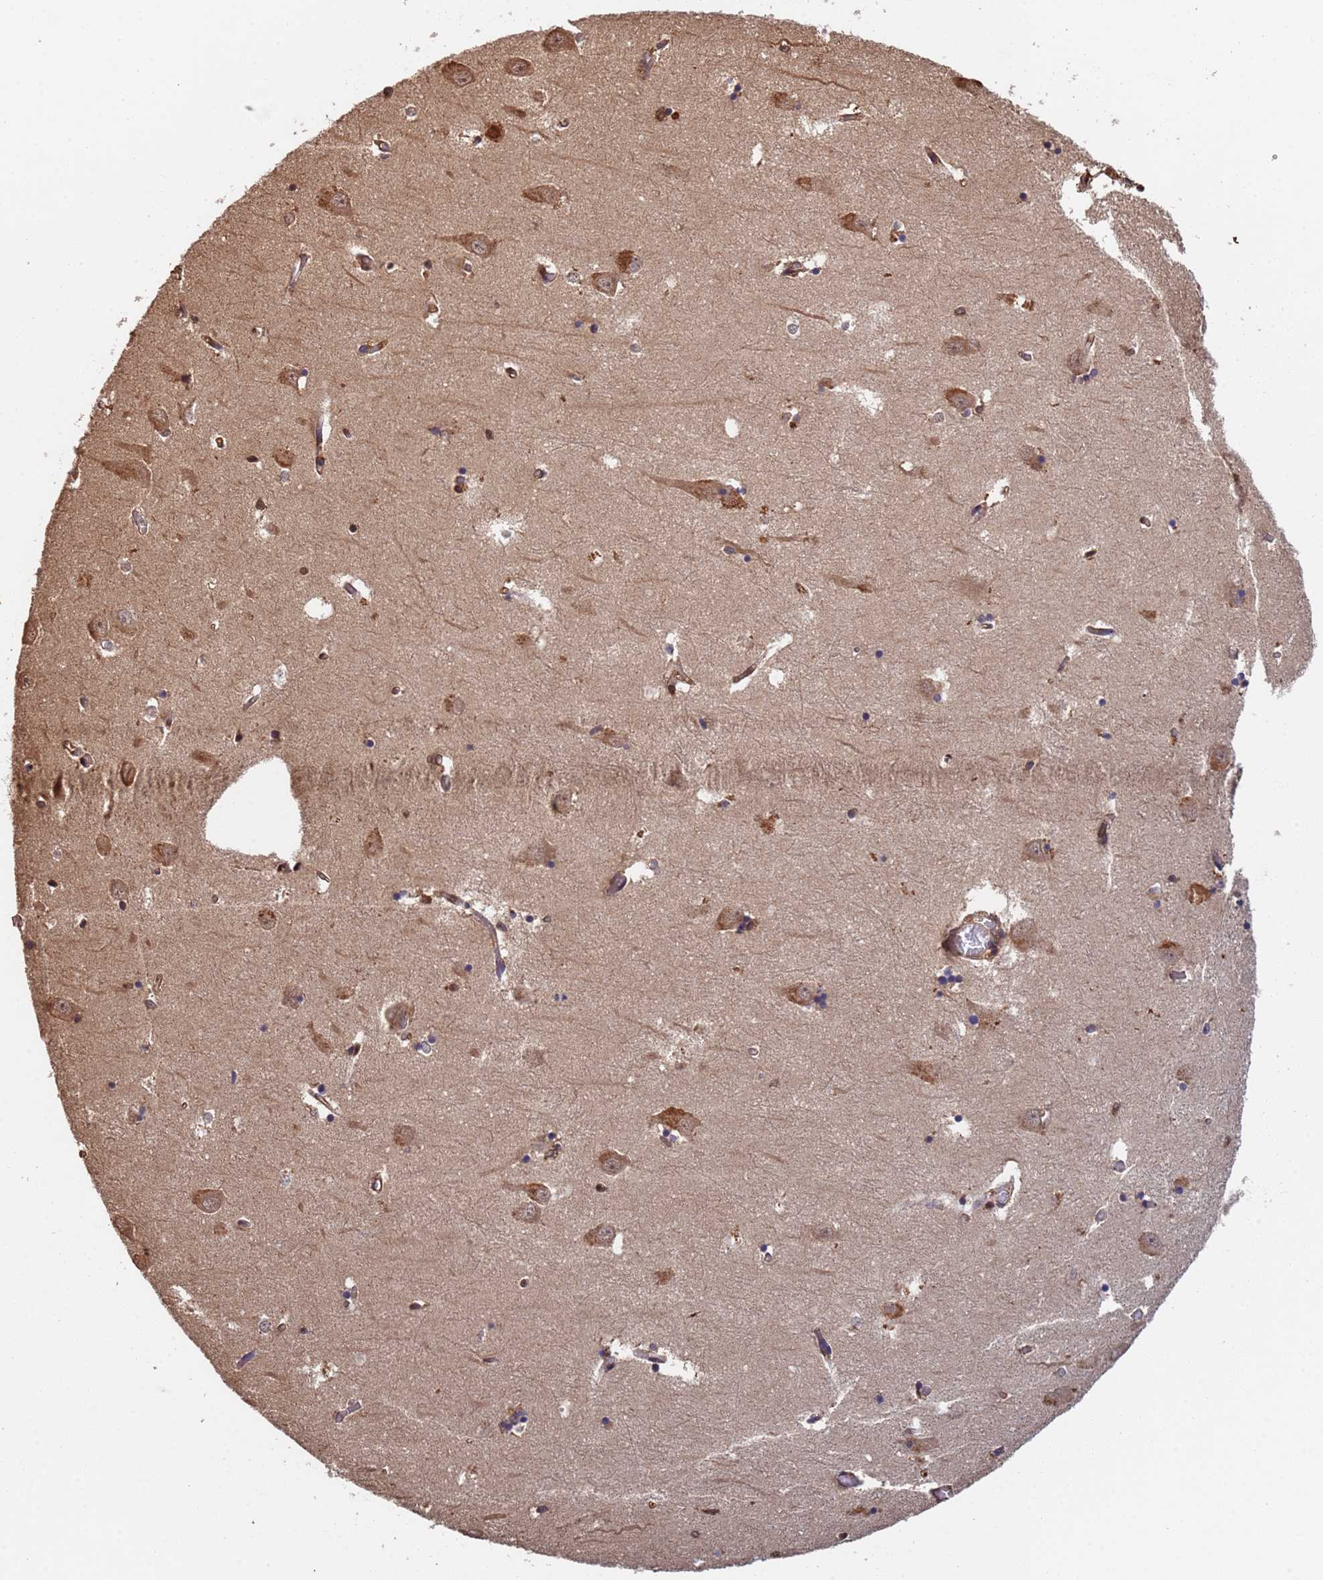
{"staining": {"intensity": "moderate", "quantity": "<25%", "location": "cytoplasmic/membranous,nuclear"}, "tissue": "hippocampus", "cell_type": "Glial cells", "image_type": "normal", "snomed": [{"axis": "morphology", "description": "Normal tissue, NOS"}, {"axis": "topography", "description": "Hippocampus"}], "caption": "Brown immunohistochemical staining in benign human hippocampus shows moderate cytoplasmic/membranous,nuclear expression in approximately <25% of glial cells.", "gene": "SUMO2", "patient": {"sex": "male", "age": 70}}